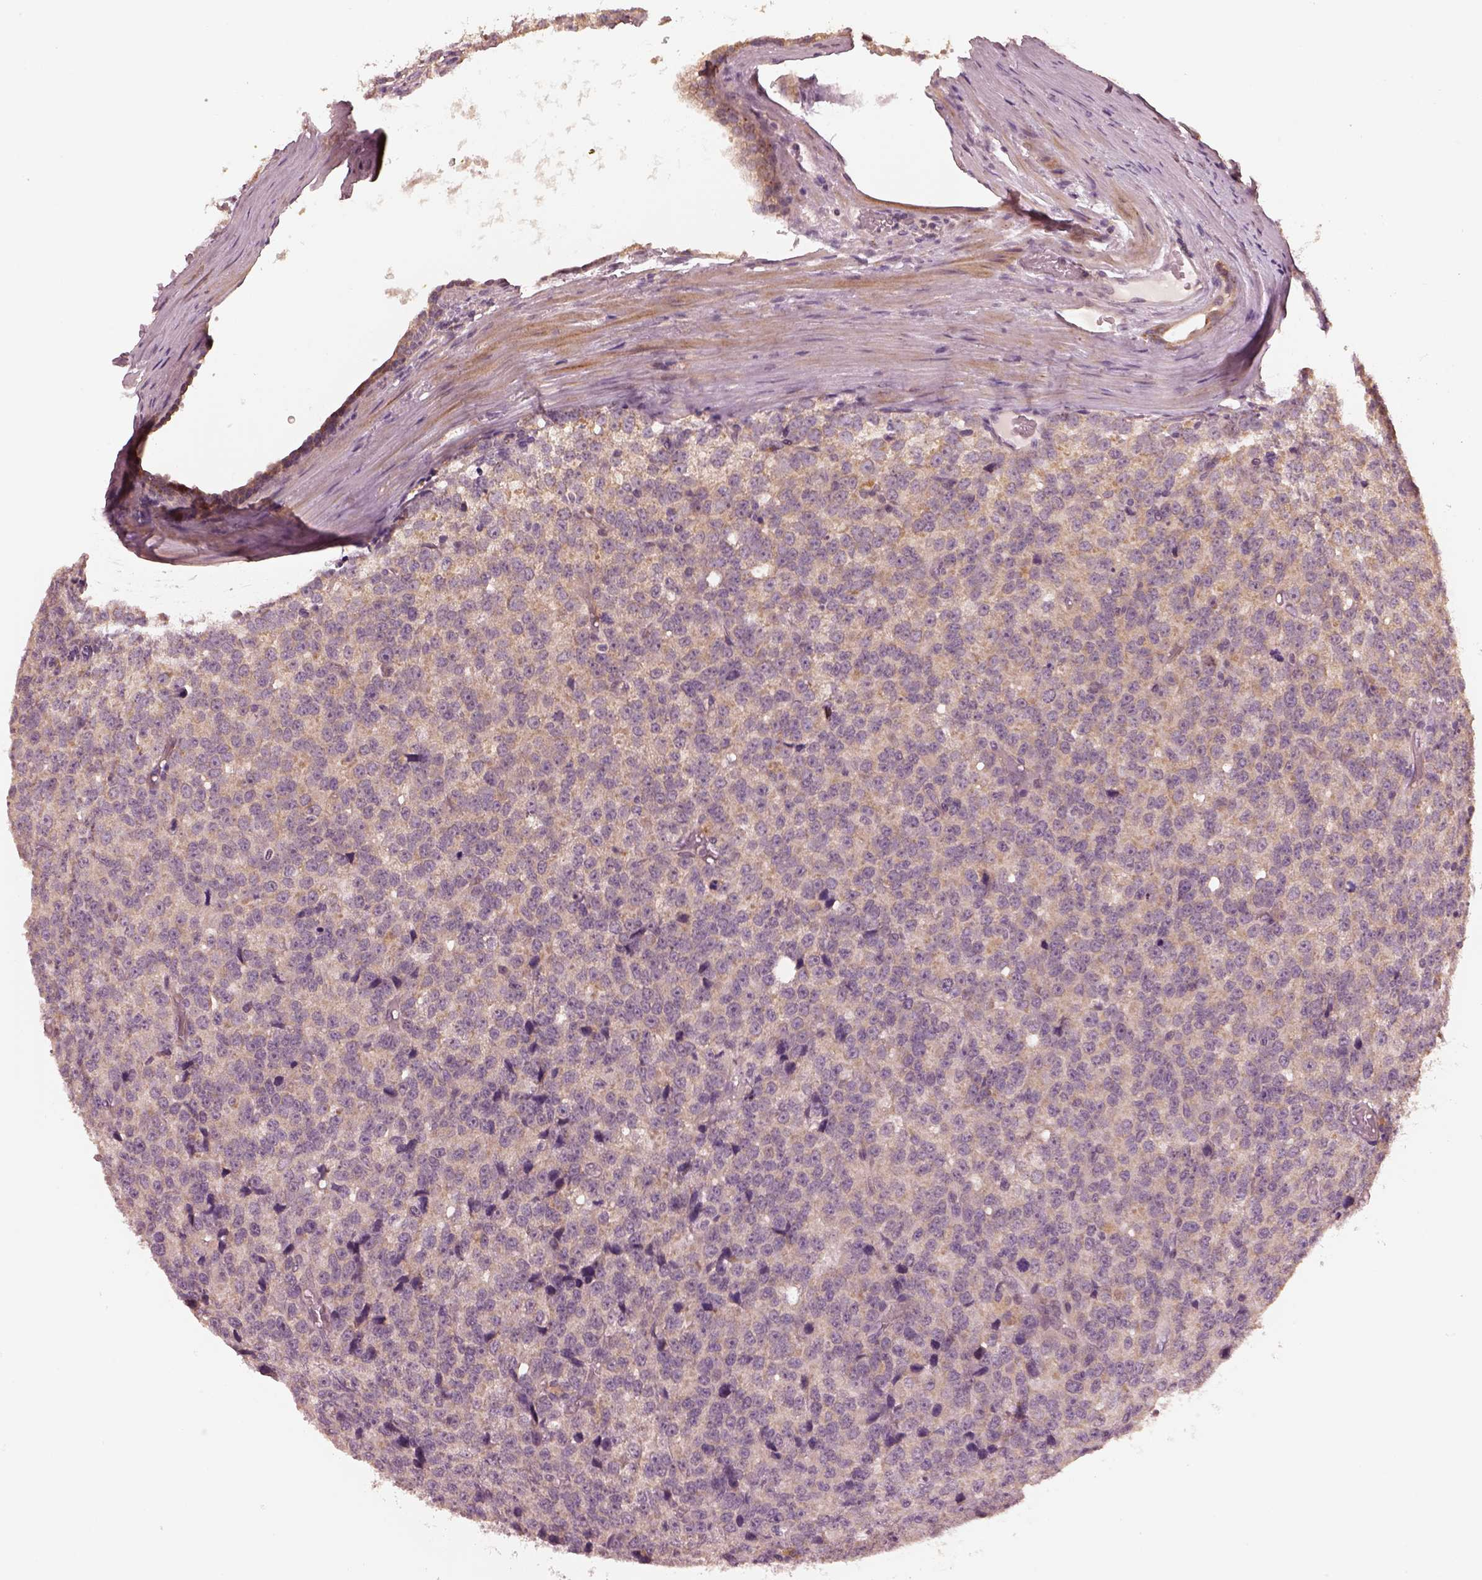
{"staining": {"intensity": "weak", "quantity": "25%-75%", "location": "cytoplasmic/membranous"}, "tissue": "prostate cancer", "cell_type": "Tumor cells", "image_type": "cancer", "snomed": [{"axis": "morphology", "description": "Adenocarcinoma, High grade"}, {"axis": "topography", "description": "Prostate and seminal vesicle, NOS"}], "caption": "A brown stain shows weak cytoplasmic/membranous staining of a protein in human prostate cancer tumor cells.", "gene": "SLC25A46", "patient": {"sex": "male", "age": 62}}